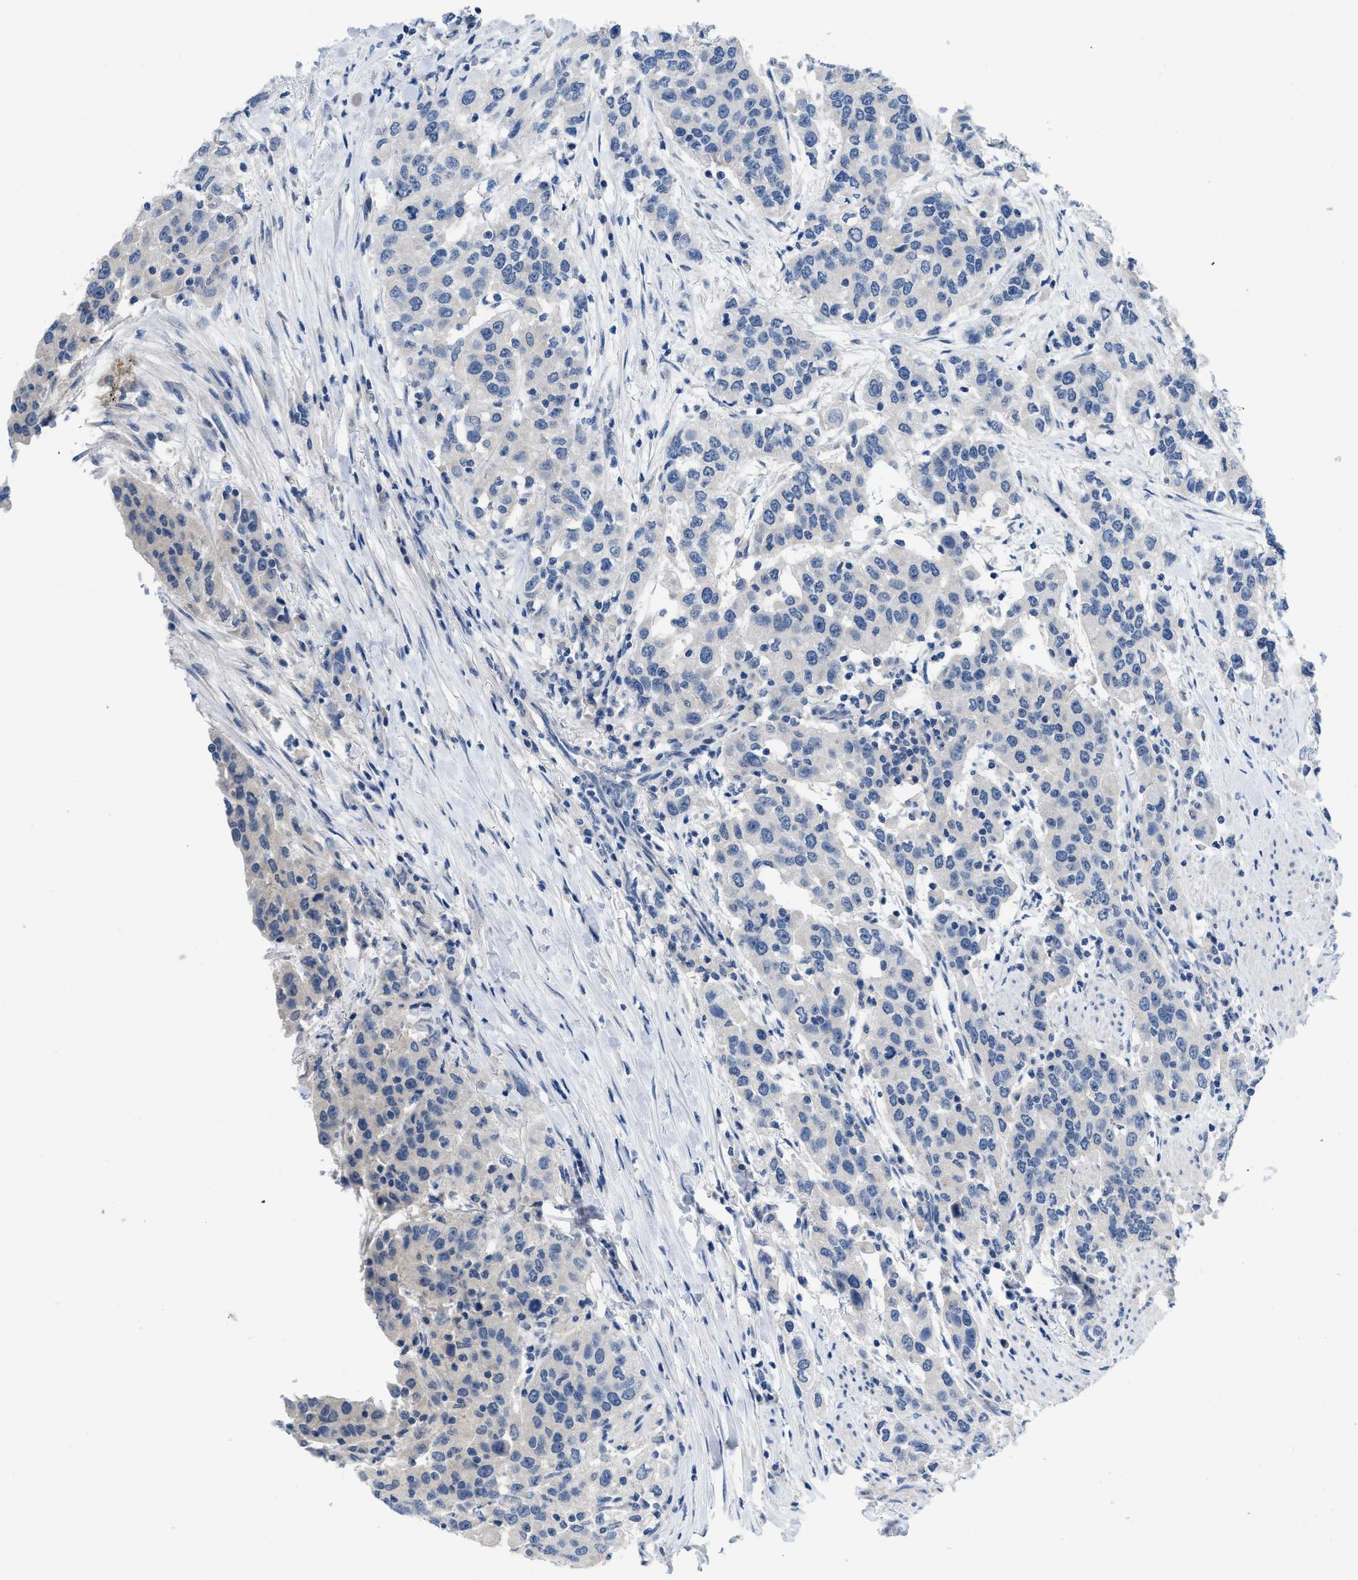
{"staining": {"intensity": "negative", "quantity": "none", "location": "none"}, "tissue": "urothelial cancer", "cell_type": "Tumor cells", "image_type": "cancer", "snomed": [{"axis": "morphology", "description": "Urothelial carcinoma, High grade"}, {"axis": "topography", "description": "Urinary bladder"}], "caption": "Human high-grade urothelial carcinoma stained for a protein using immunohistochemistry (IHC) demonstrates no expression in tumor cells.", "gene": "PYY", "patient": {"sex": "female", "age": 80}}